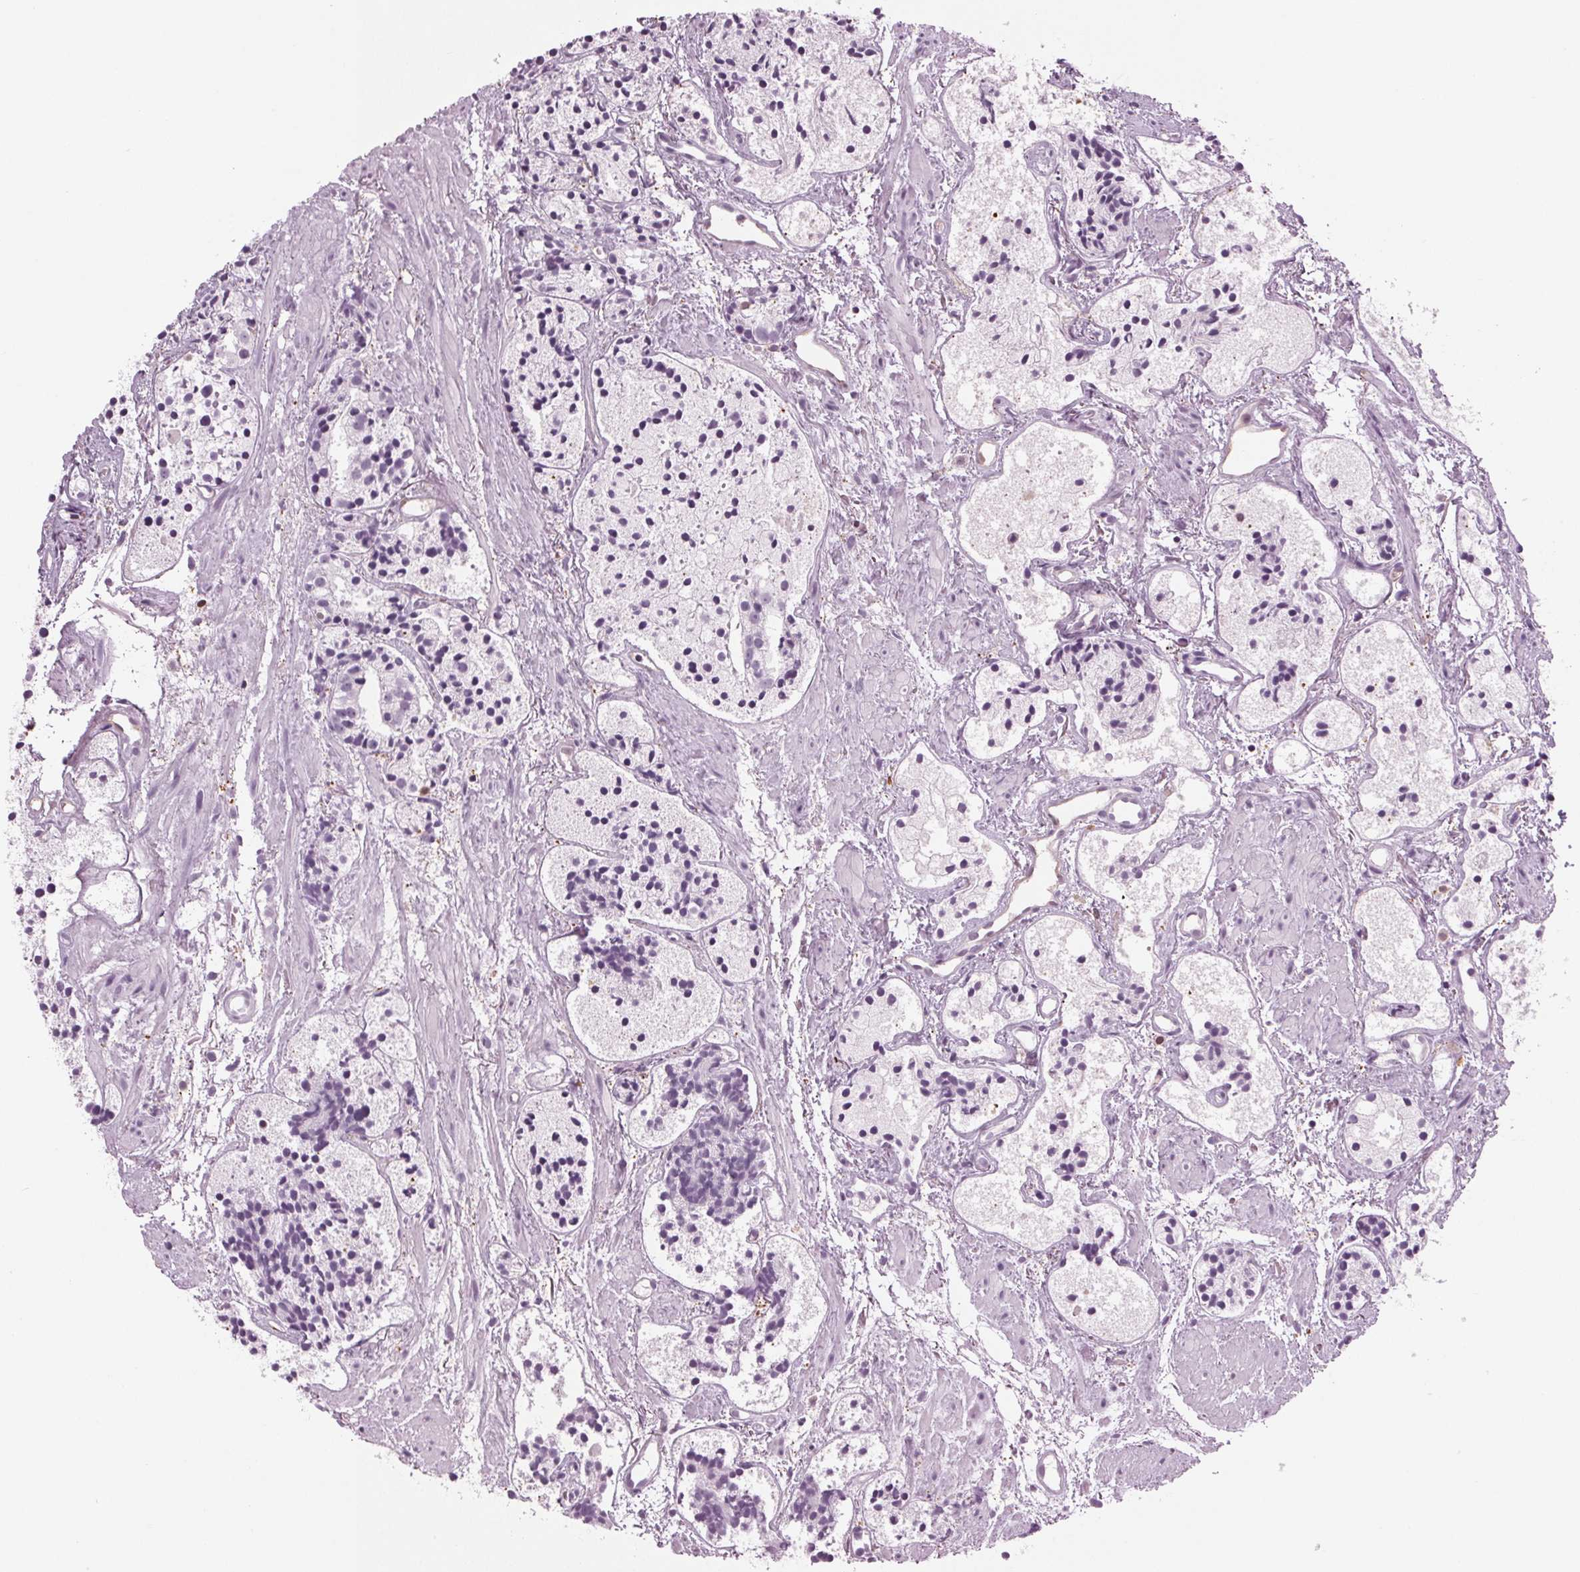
{"staining": {"intensity": "negative", "quantity": "none", "location": "none"}, "tissue": "prostate cancer", "cell_type": "Tumor cells", "image_type": "cancer", "snomed": [{"axis": "morphology", "description": "Adenocarcinoma, High grade"}, {"axis": "topography", "description": "Prostate"}], "caption": "Photomicrograph shows no protein expression in tumor cells of prostate cancer (high-grade adenocarcinoma) tissue.", "gene": "BTLA", "patient": {"sex": "male", "age": 85}}